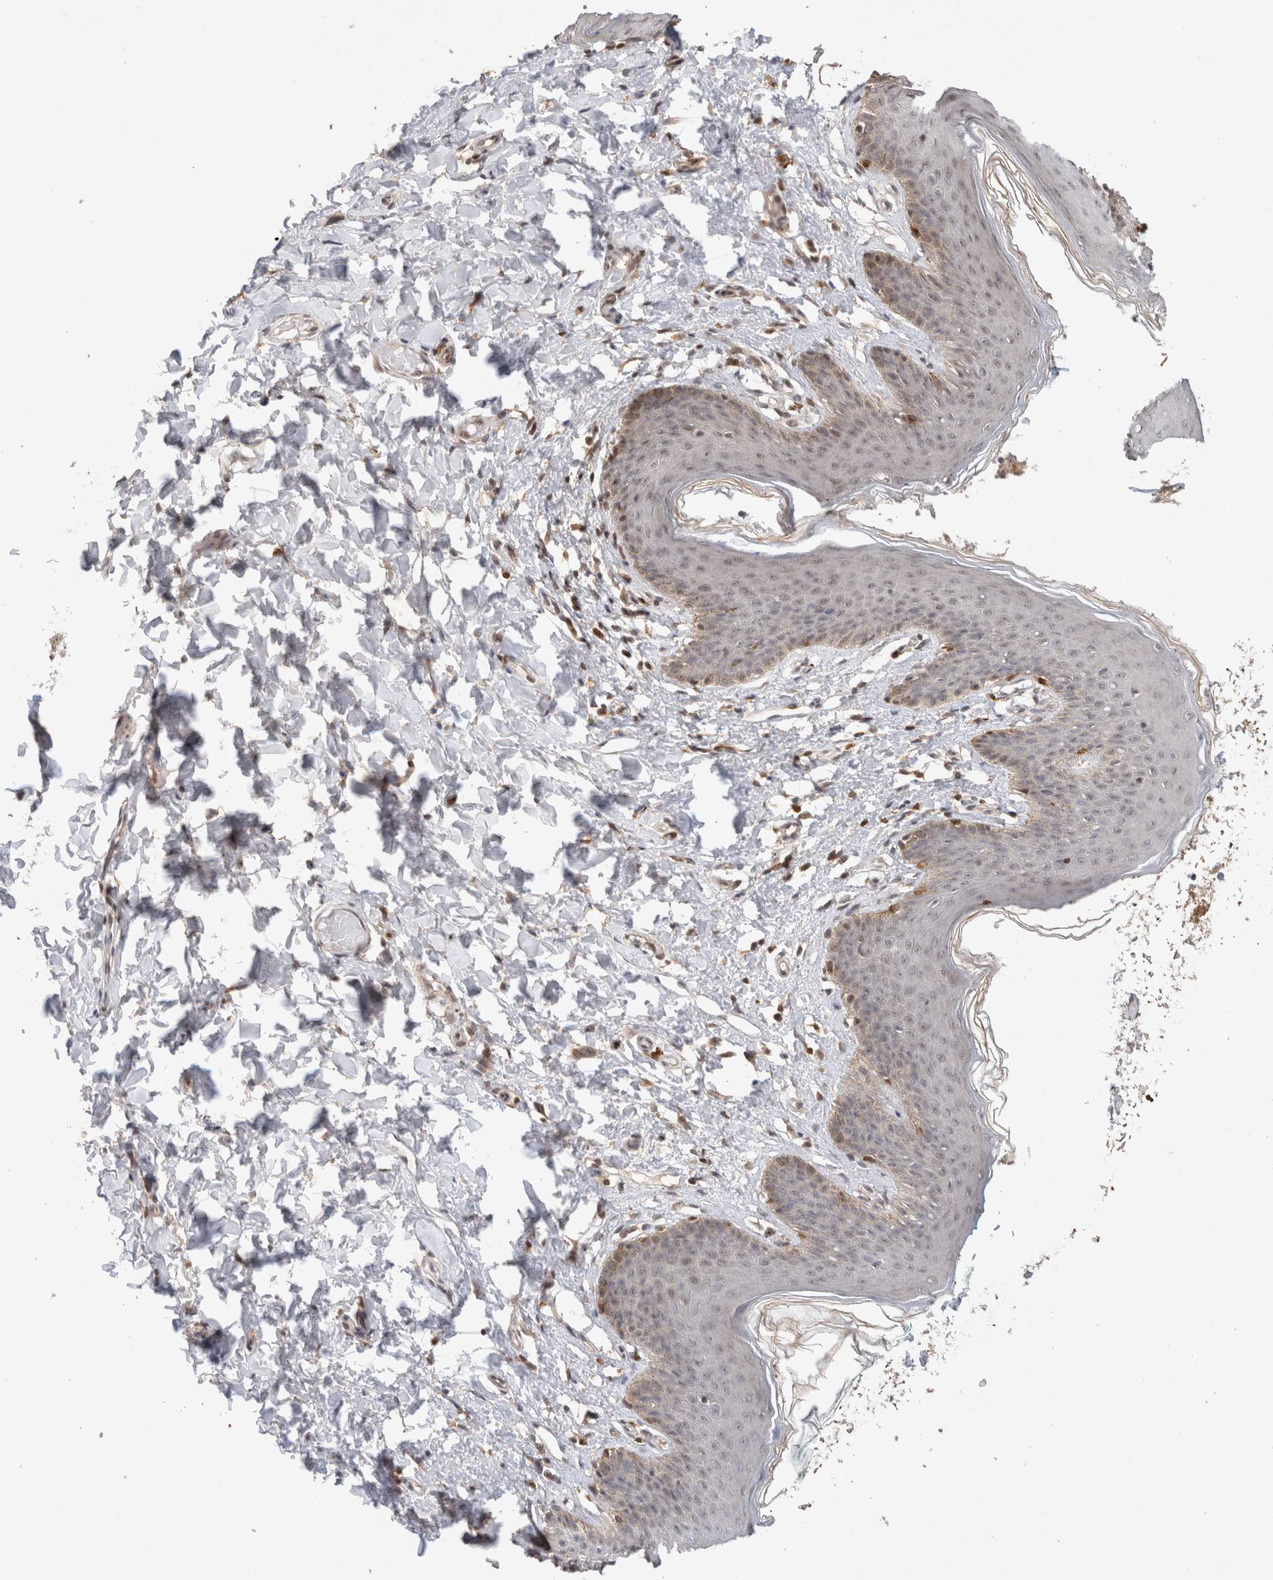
{"staining": {"intensity": "weak", "quantity": "25%-75%", "location": "cytoplasmic/membranous,nuclear"}, "tissue": "skin", "cell_type": "Epidermal cells", "image_type": "normal", "snomed": [{"axis": "morphology", "description": "Normal tissue, NOS"}, {"axis": "topography", "description": "Vulva"}], "caption": "Immunohistochemical staining of normal human skin displays weak cytoplasmic/membranous,nuclear protein staining in approximately 25%-75% of epidermal cells.", "gene": "SYDE2", "patient": {"sex": "female", "age": 66}}